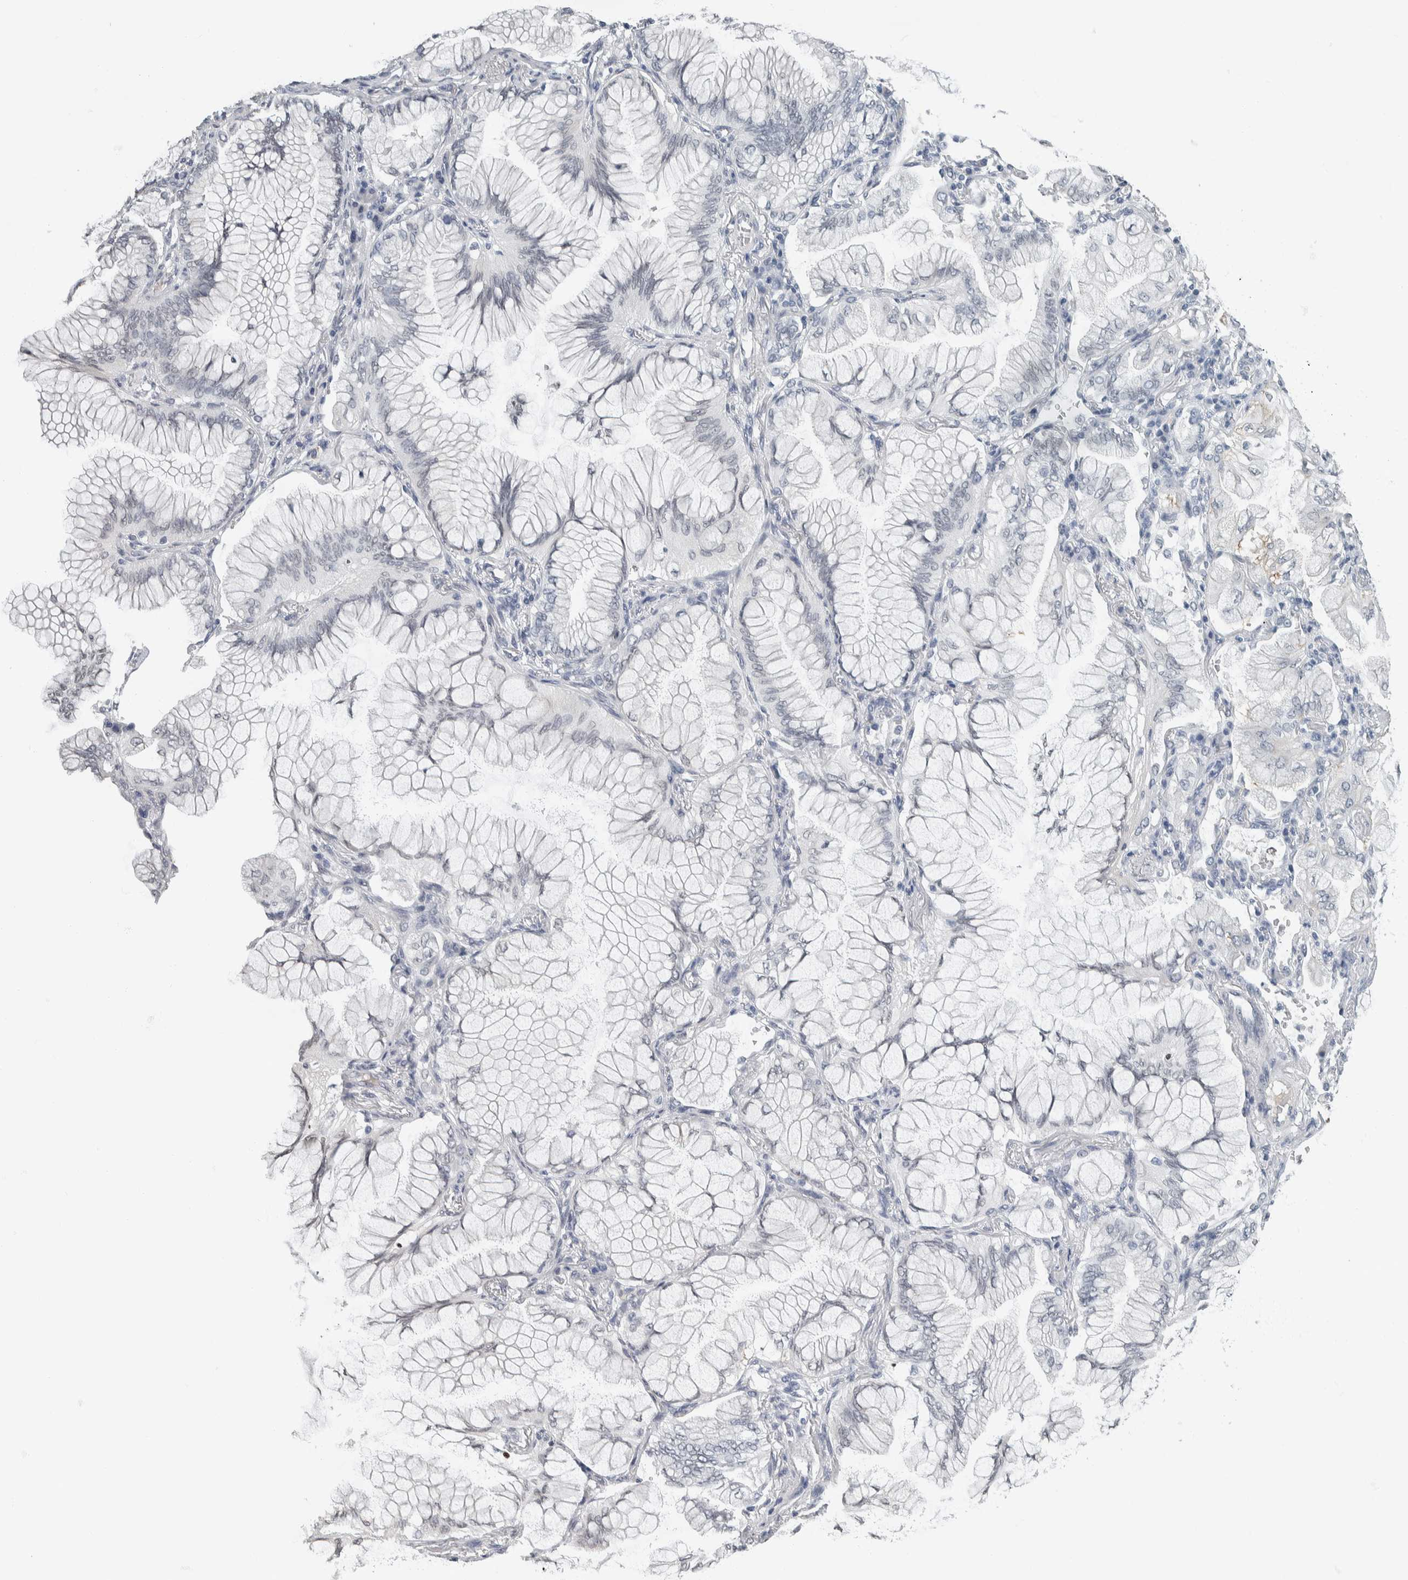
{"staining": {"intensity": "negative", "quantity": "none", "location": "none"}, "tissue": "lung cancer", "cell_type": "Tumor cells", "image_type": "cancer", "snomed": [{"axis": "morphology", "description": "Adenocarcinoma, NOS"}, {"axis": "topography", "description": "Lung"}], "caption": "IHC photomicrograph of lung cancer (adenocarcinoma) stained for a protein (brown), which reveals no staining in tumor cells.", "gene": "NEFM", "patient": {"sex": "female", "age": 70}}